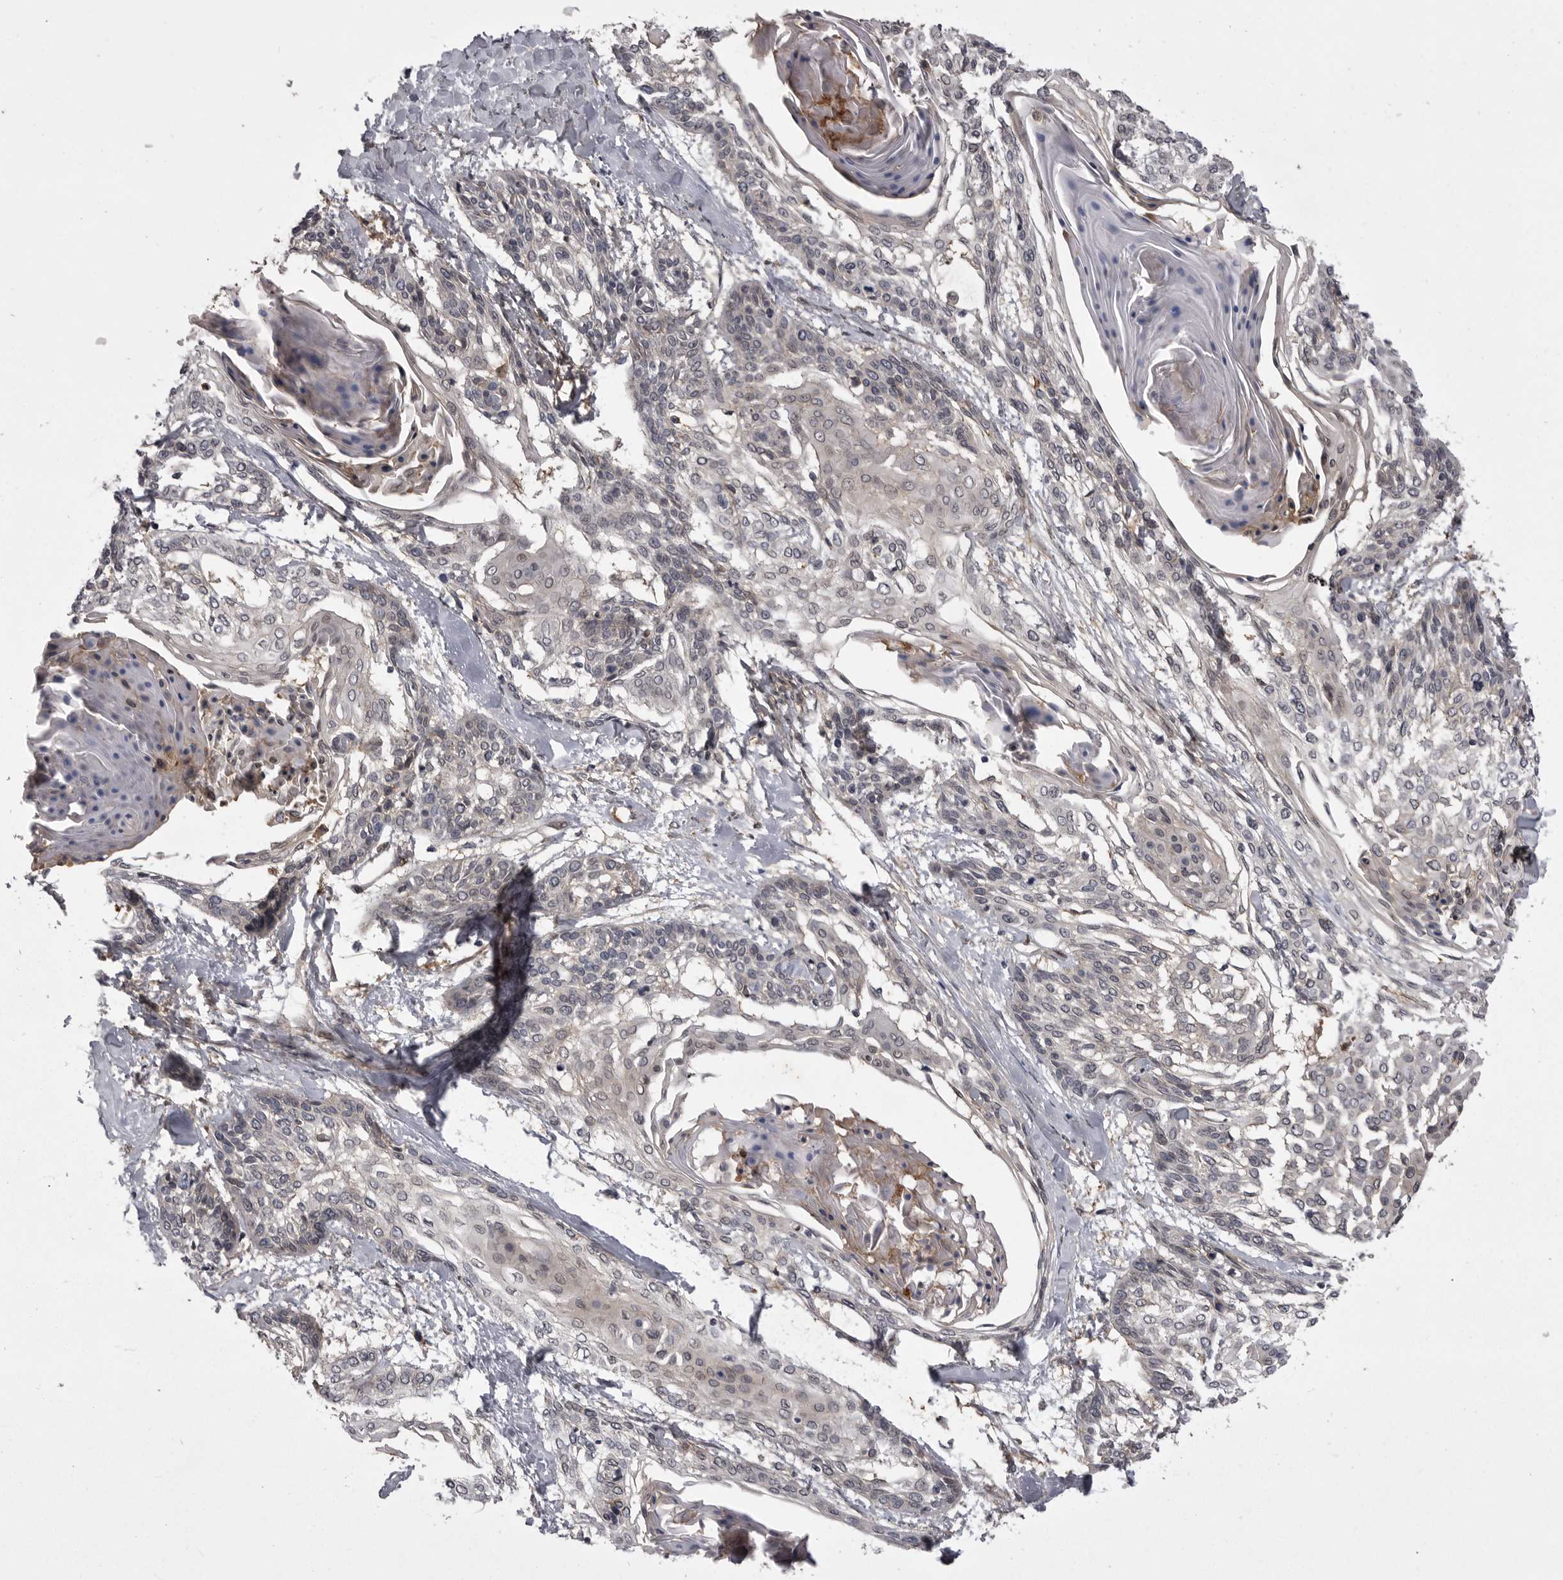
{"staining": {"intensity": "negative", "quantity": "none", "location": "none"}, "tissue": "cervical cancer", "cell_type": "Tumor cells", "image_type": "cancer", "snomed": [{"axis": "morphology", "description": "Squamous cell carcinoma, NOS"}, {"axis": "topography", "description": "Cervix"}], "caption": "This is an IHC histopathology image of human squamous cell carcinoma (cervical). There is no expression in tumor cells.", "gene": "ABL1", "patient": {"sex": "female", "age": 57}}